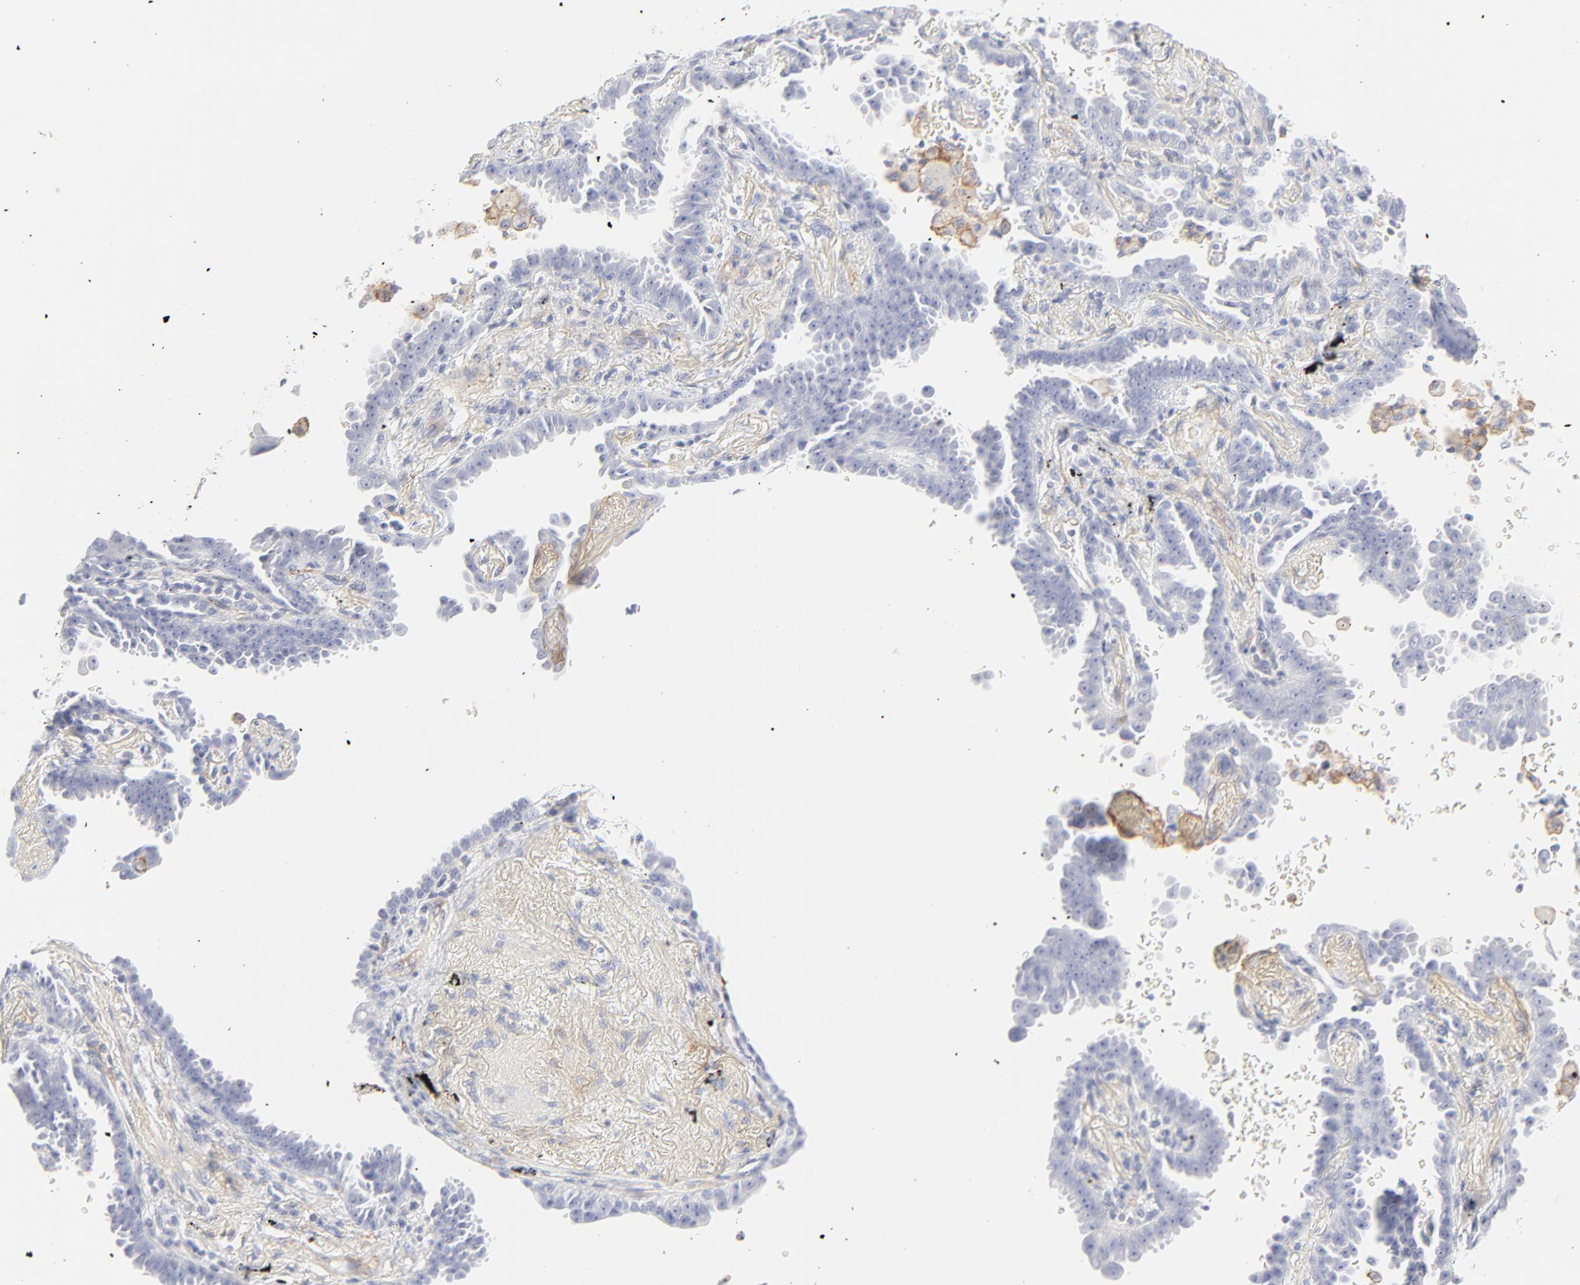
{"staining": {"intensity": "negative", "quantity": "none", "location": "none"}, "tissue": "lung cancer", "cell_type": "Tumor cells", "image_type": "cancer", "snomed": [{"axis": "morphology", "description": "Adenocarcinoma, NOS"}, {"axis": "topography", "description": "Lung"}], "caption": "Immunohistochemistry (IHC) micrograph of lung adenocarcinoma stained for a protein (brown), which shows no staining in tumor cells. Brightfield microscopy of immunohistochemistry stained with DAB (3,3'-diaminobenzidine) (brown) and hematoxylin (blue), captured at high magnification.", "gene": "ITGA5", "patient": {"sex": "female", "age": 64}}